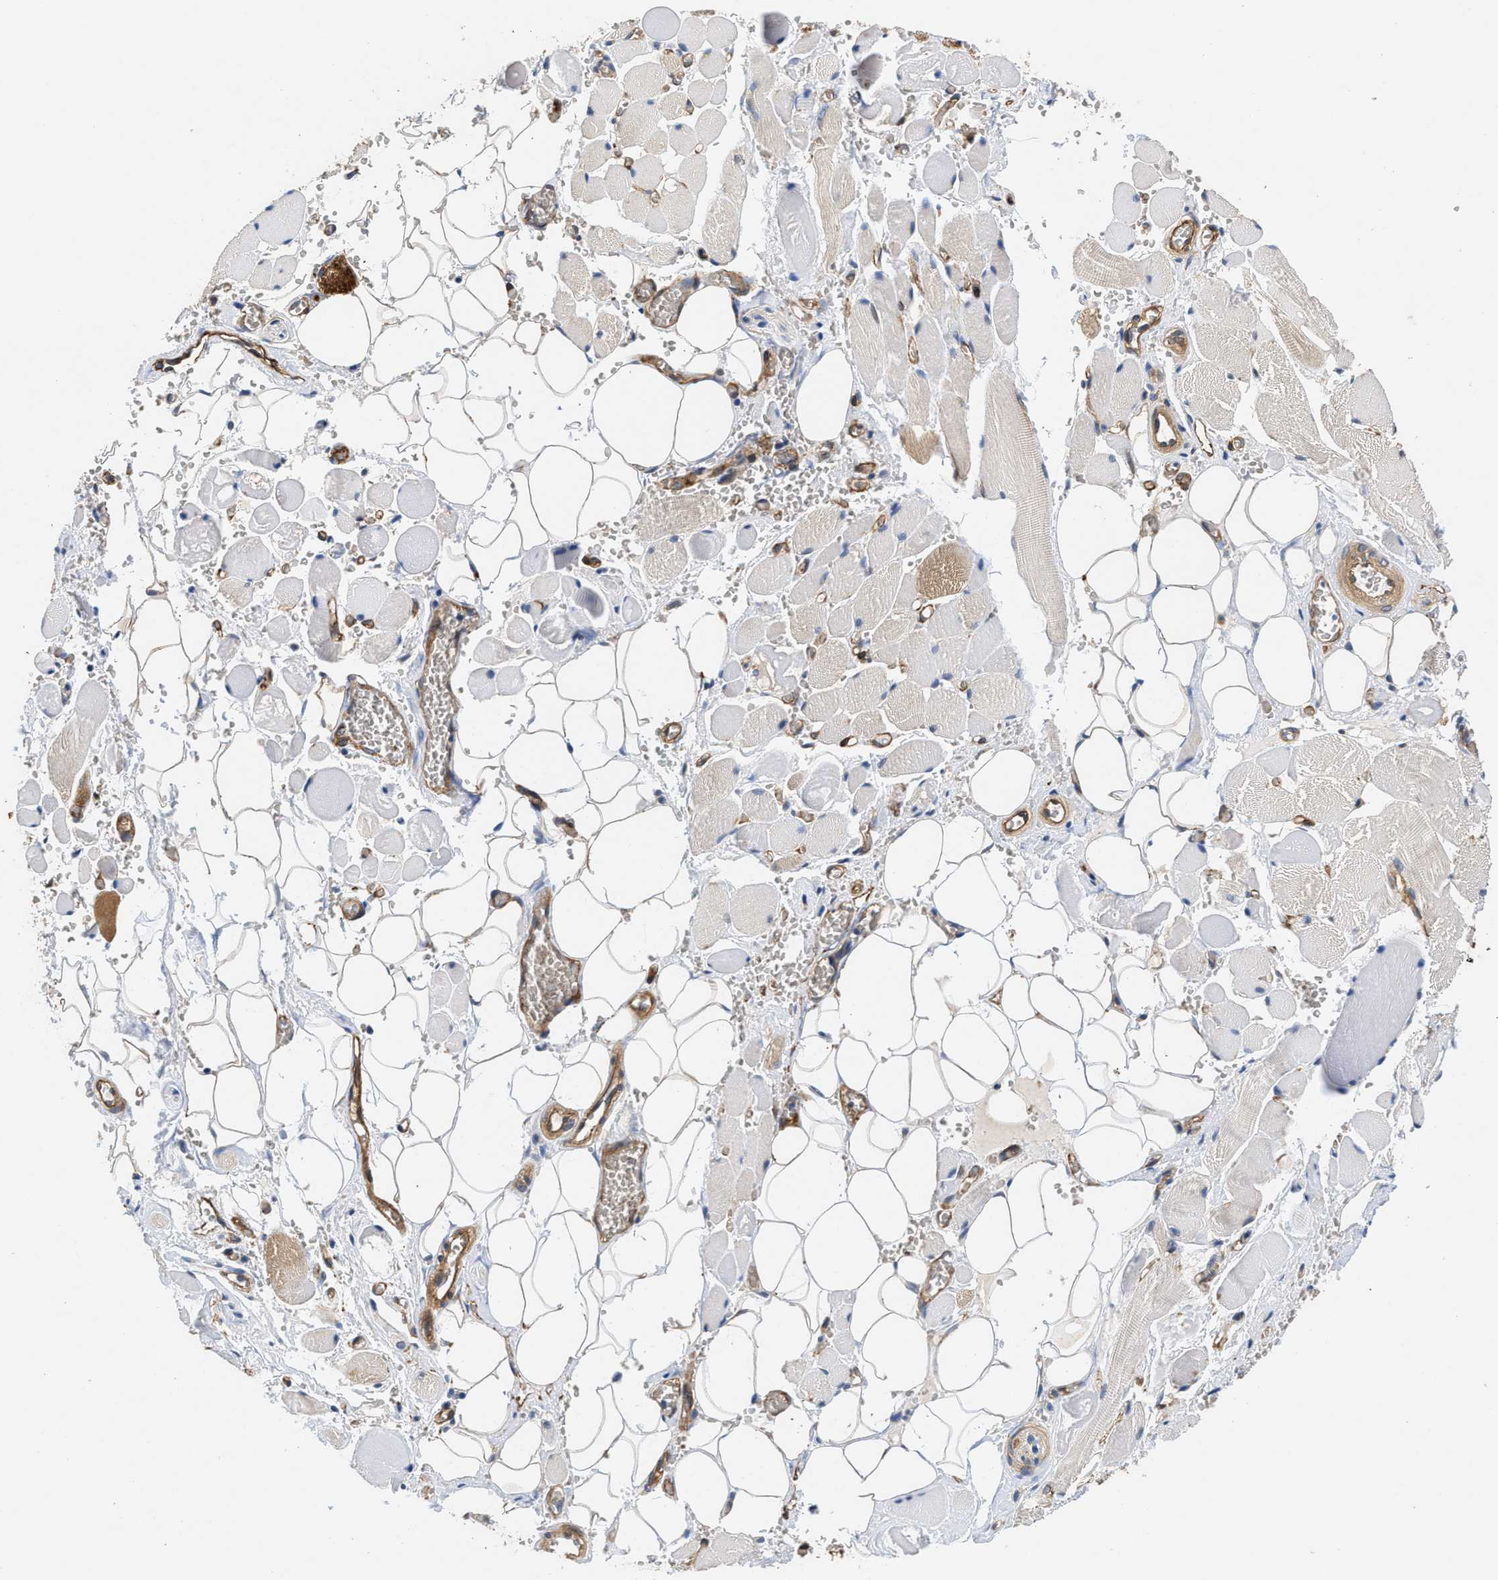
{"staining": {"intensity": "negative", "quantity": "none", "location": "none"}, "tissue": "adipose tissue", "cell_type": "Adipocytes", "image_type": "normal", "snomed": [{"axis": "morphology", "description": "Squamous cell carcinoma, NOS"}, {"axis": "topography", "description": "Oral tissue"}, {"axis": "topography", "description": "Head-Neck"}], "caption": "High magnification brightfield microscopy of unremarkable adipose tissue stained with DAB (3,3'-diaminobenzidine) (brown) and counterstained with hematoxylin (blue): adipocytes show no significant positivity. Brightfield microscopy of immunohistochemistry (IHC) stained with DAB (brown) and hematoxylin (blue), captured at high magnification.", "gene": "RAPH1", "patient": {"sex": "female", "age": 50}}